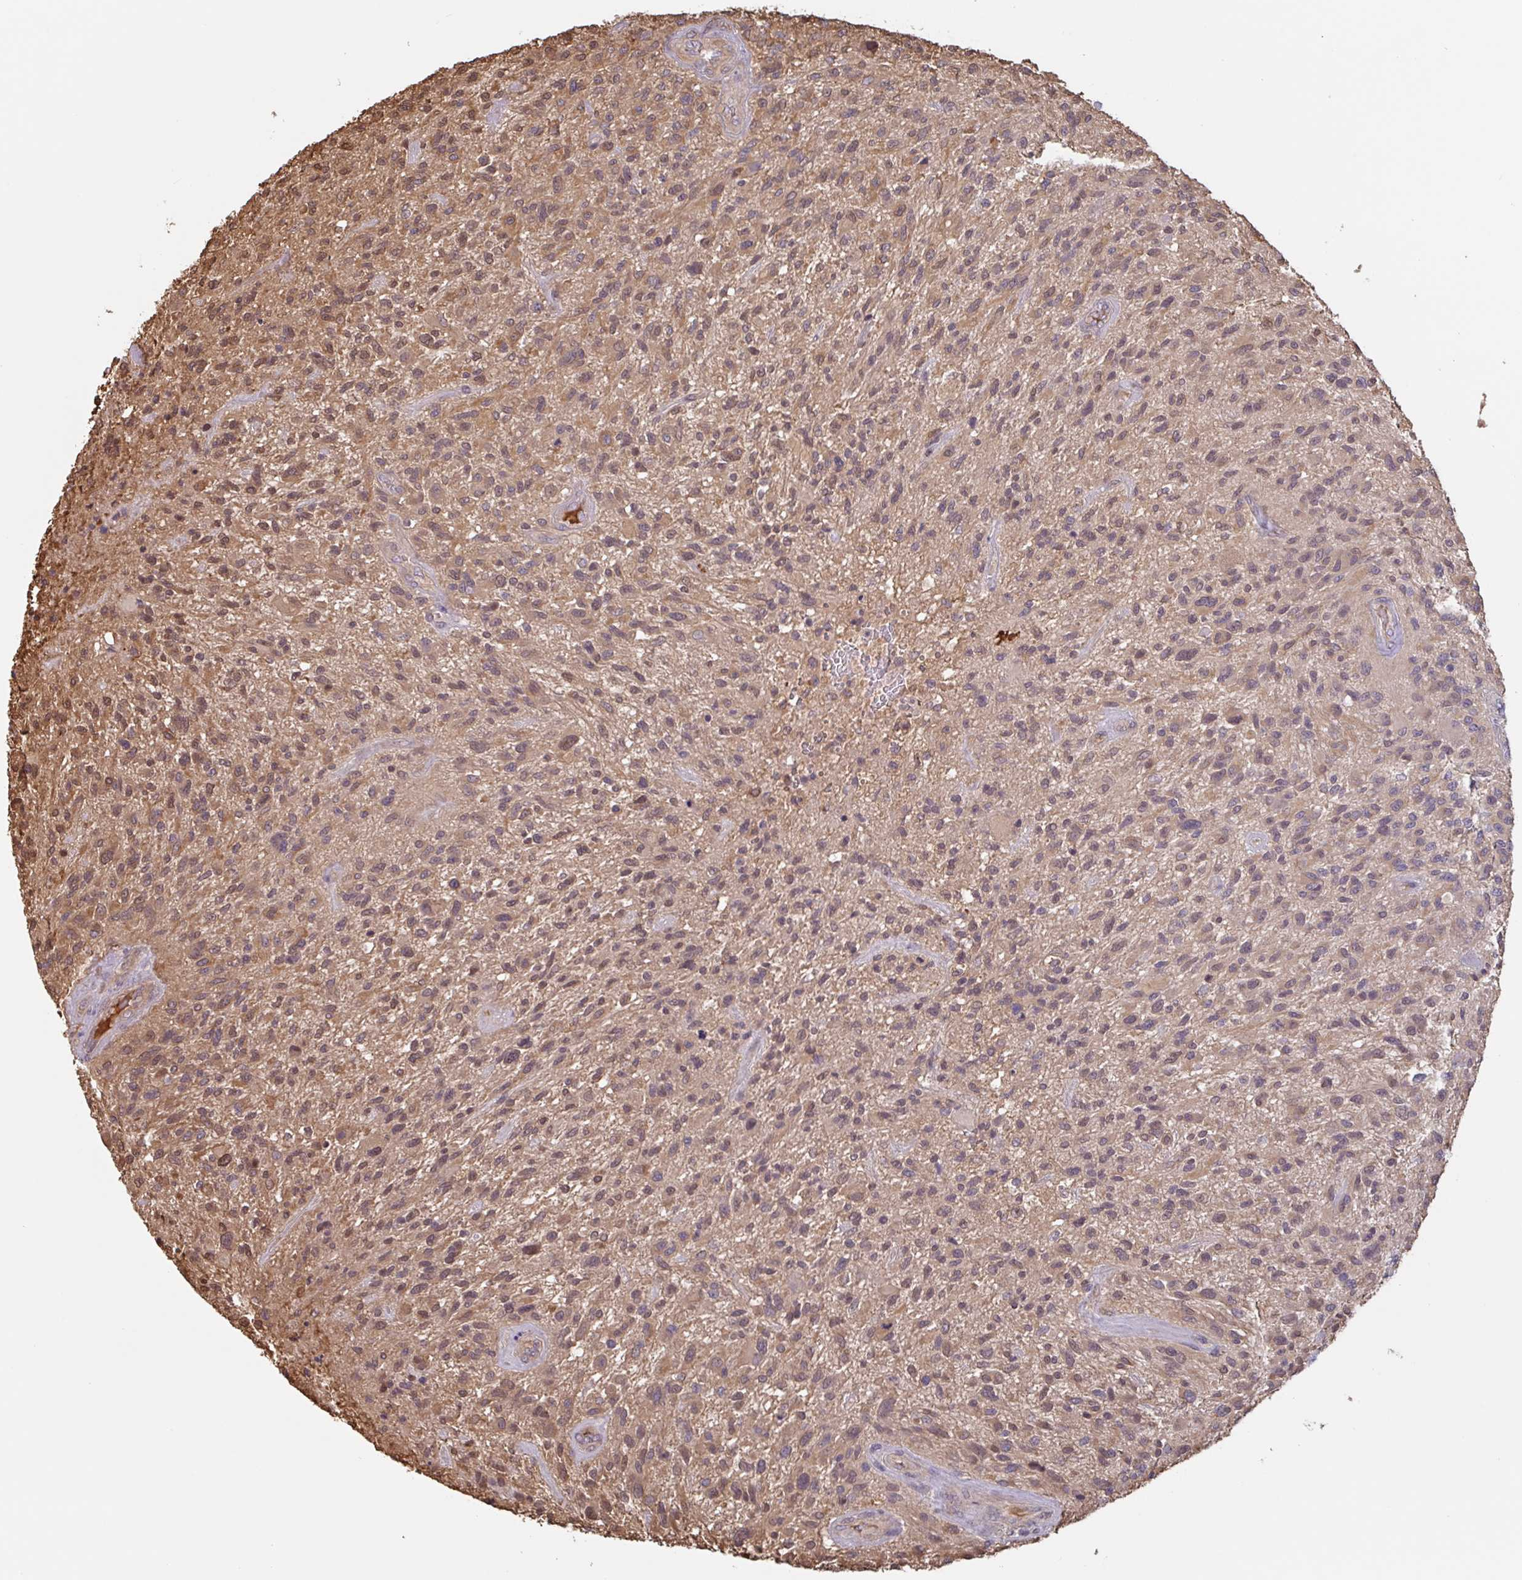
{"staining": {"intensity": "weak", "quantity": "25%-75%", "location": "cytoplasmic/membranous,nuclear"}, "tissue": "glioma", "cell_type": "Tumor cells", "image_type": "cancer", "snomed": [{"axis": "morphology", "description": "Glioma, malignant, High grade"}, {"axis": "topography", "description": "Brain"}], "caption": "Glioma stained with immunohistochemistry (IHC) displays weak cytoplasmic/membranous and nuclear positivity in approximately 25%-75% of tumor cells. (DAB IHC with brightfield microscopy, high magnification).", "gene": "OTOP2", "patient": {"sex": "male", "age": 47}}